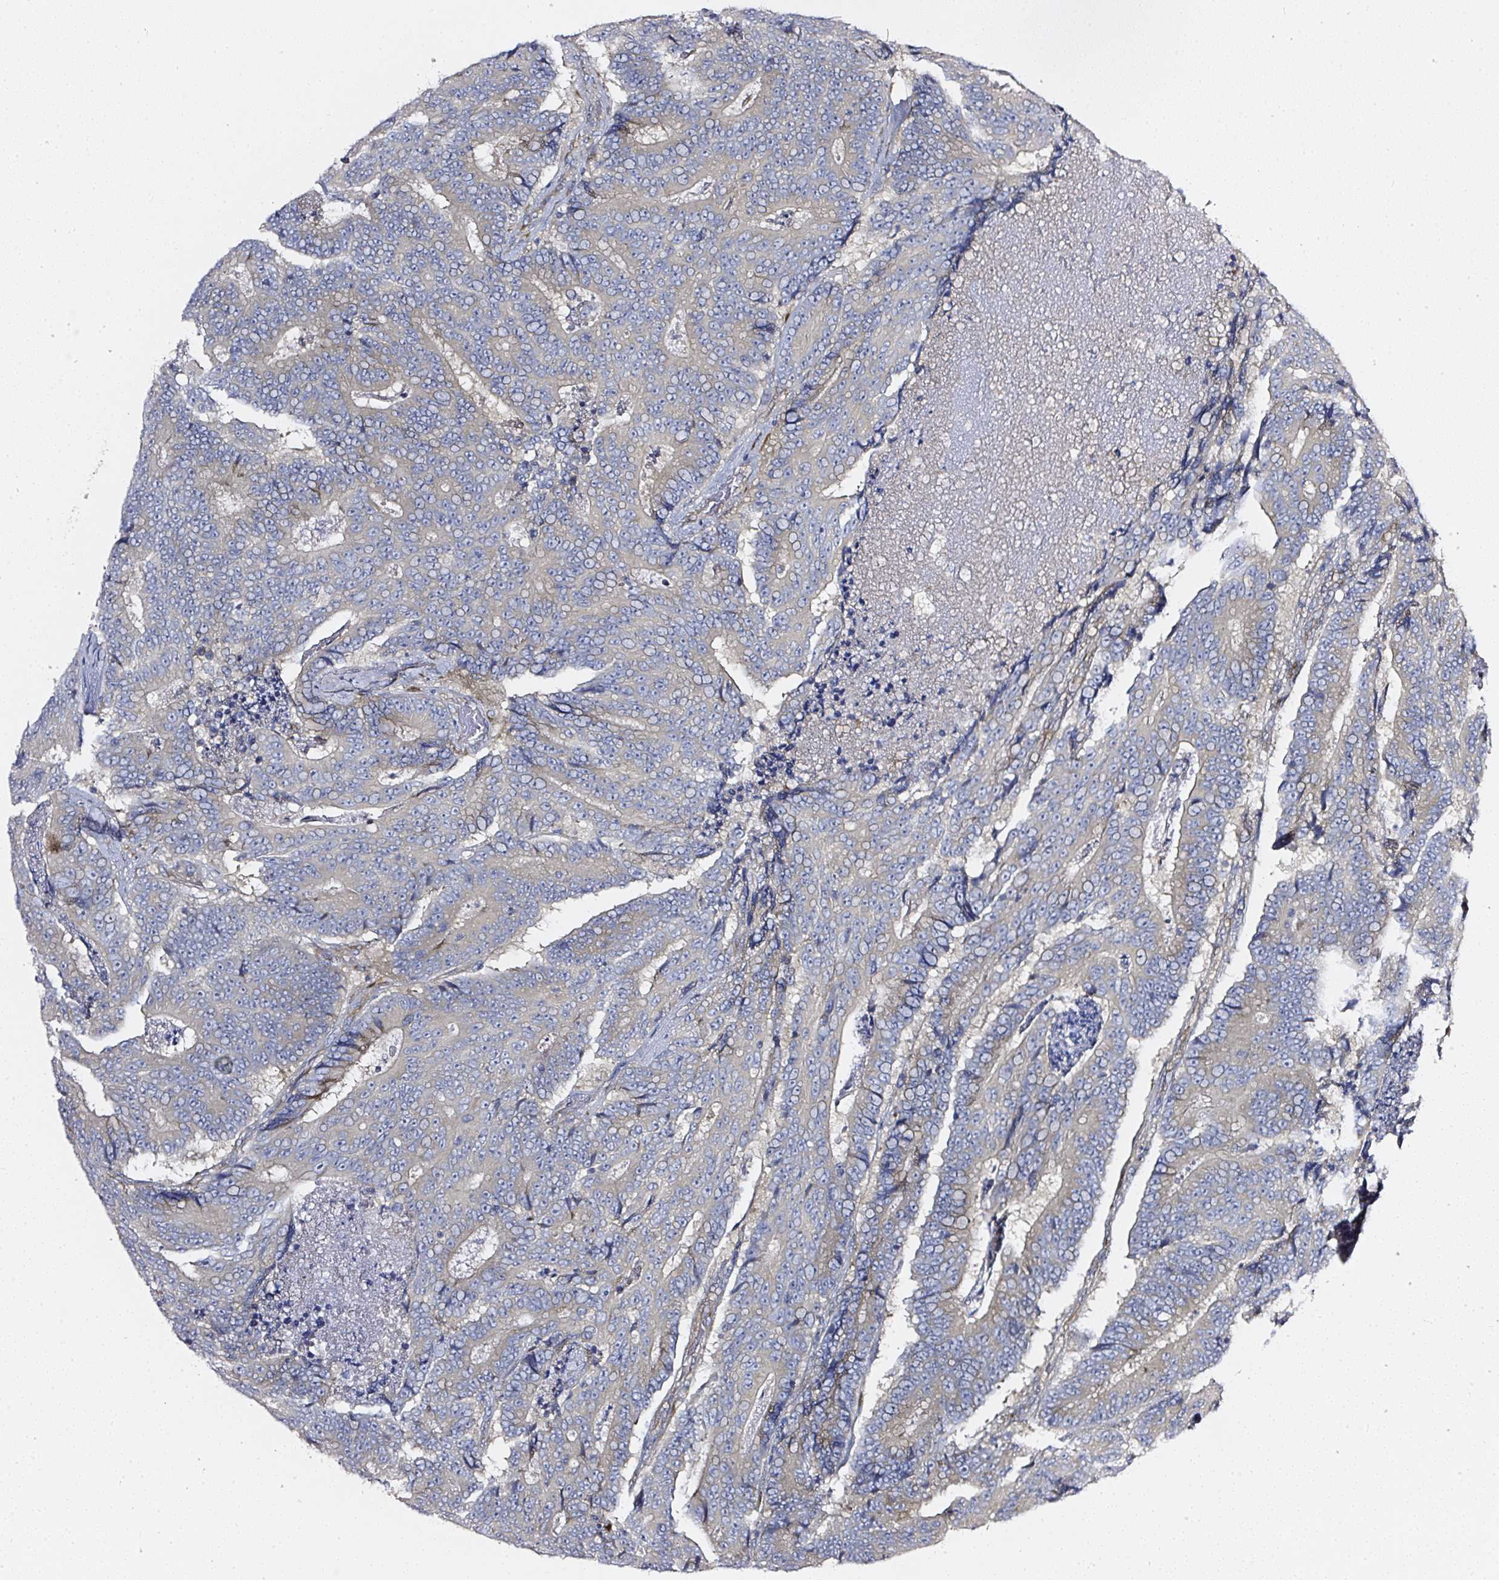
{"staining": {"intensity": "negative", "quantity": "none", "location": "none"}, "tissue": "colorectal cancer", "cell_type": "Tumor cells", "image_type": "cancer", "snomed": [{"axis": "morphology", "description": "Adenocarcinoma, NOS"}, {"axis": "topography", "description": "Colon"}], "caption": "DAB (3,3'-diaminobenzidine) immunohistochemical staining of colorectal cancer reveals no significant positivity in tumor cells.", "gene": "MLX", "patient": {"sex": "male", "age": 83}}